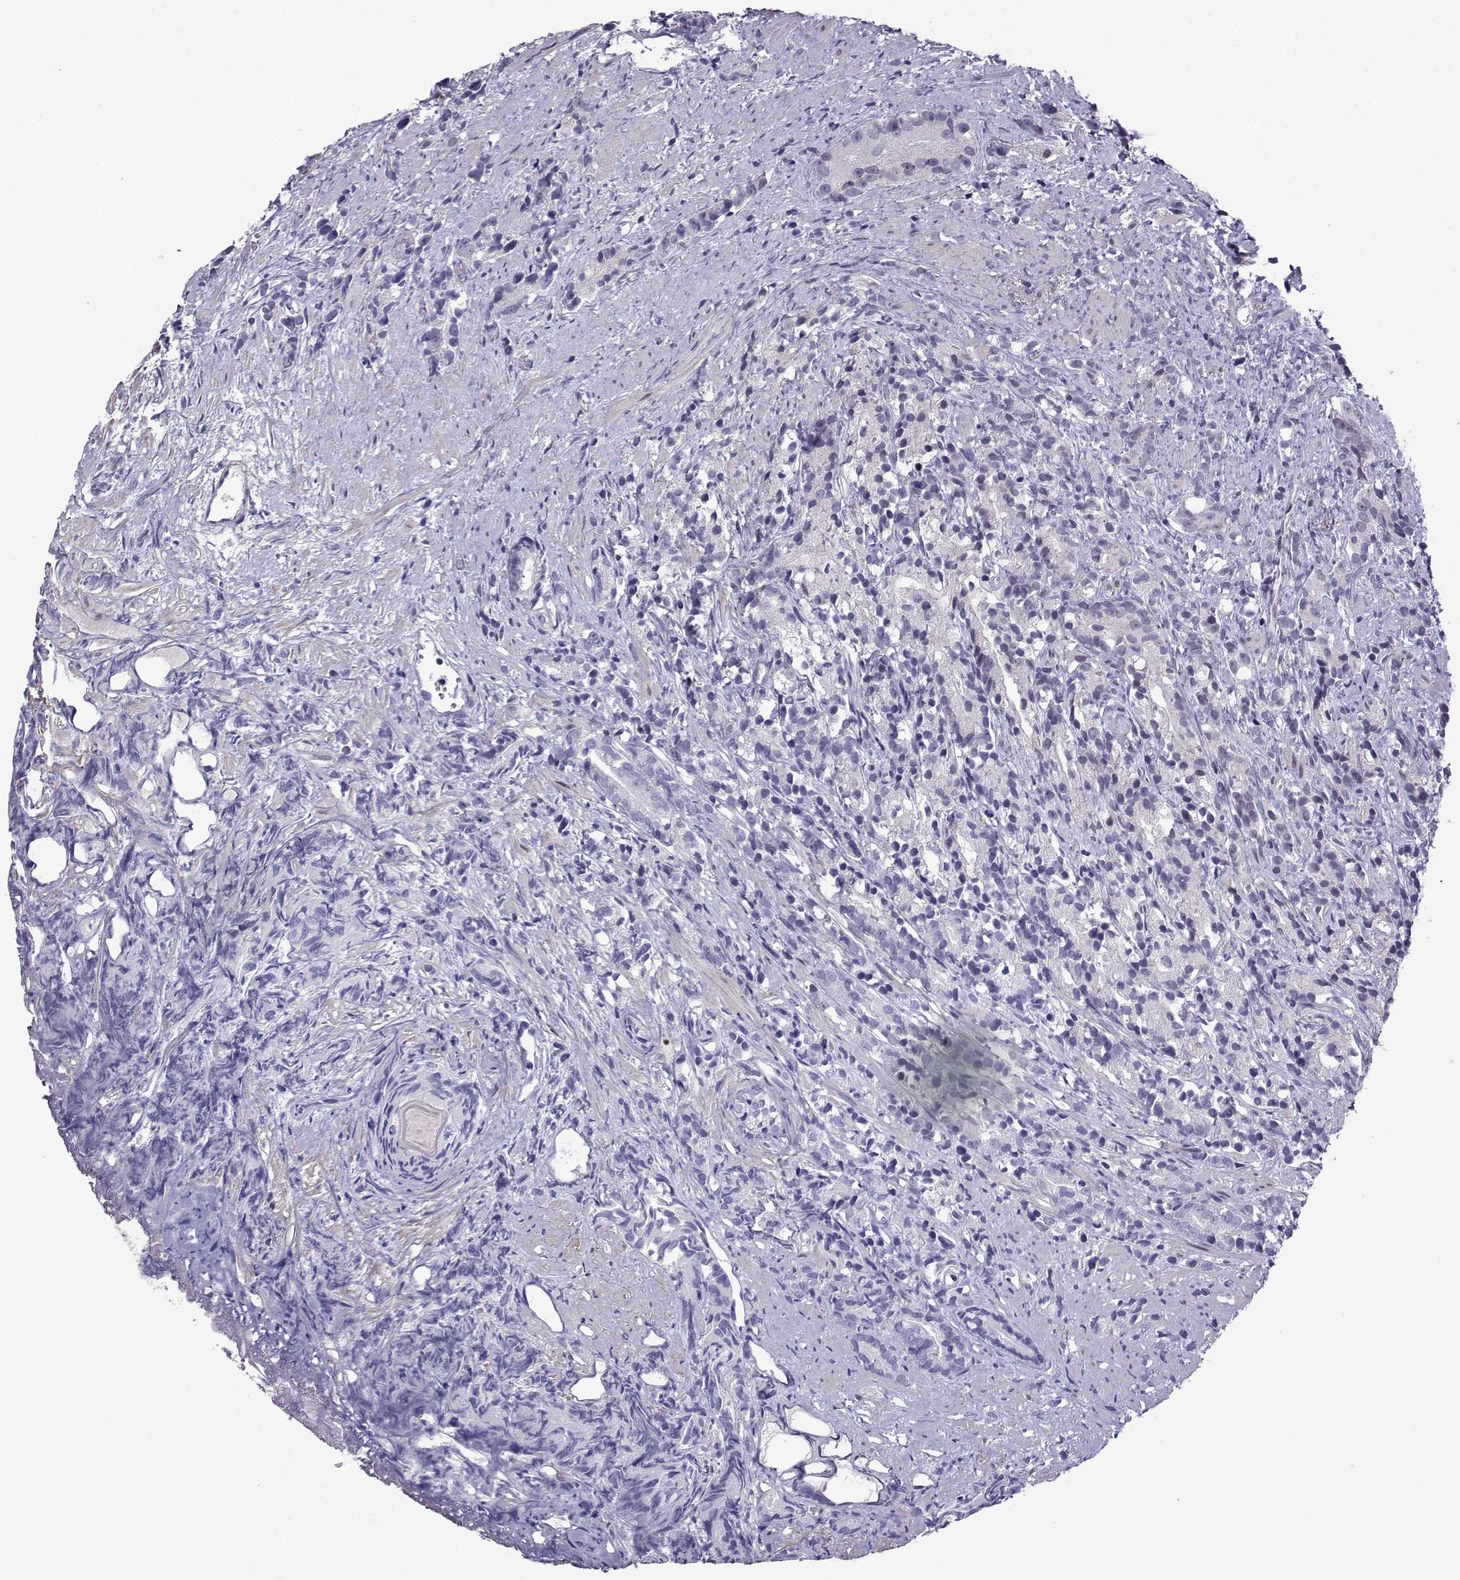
{"staining": {"intensity": "negative", "quantity": "none", "location": "none"}, "tissue": "prostate cancer", "cell_type": "Tumor cells", "image_type": "cancer", "snomed": [{"axis": "morphology", "description": "Adenocarcinoma, High grade"}, {"axis": "topography", "description": "Prostate"}], "caption": "Tumor cells are negative for brown protein staining in prostate cancer (high-grade adenocarcinoma).", "gene": "FGF3", "patient": {"sex": "male", "age": 90}}